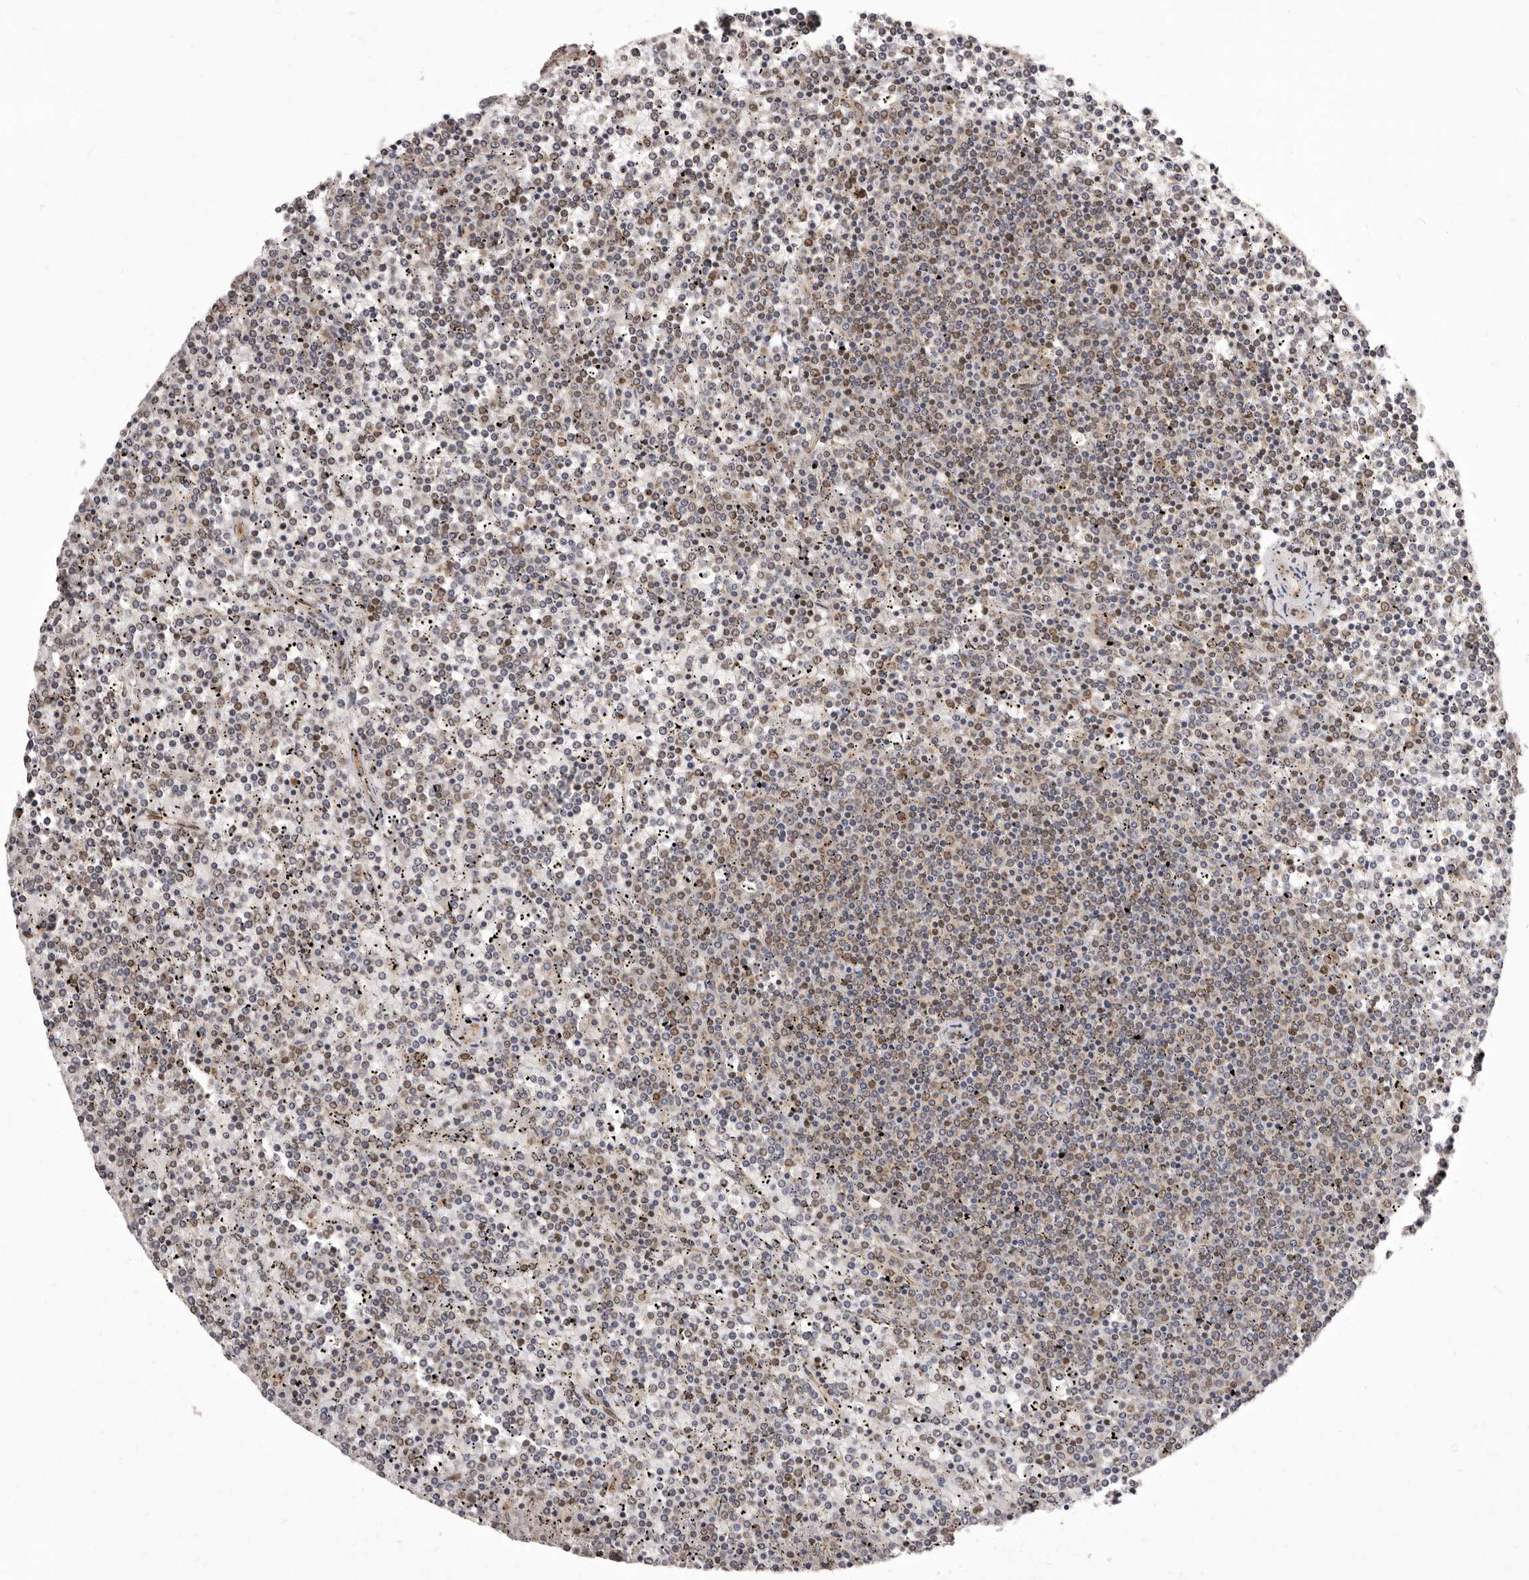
{"staining": {"intensity": "weak", "quantity": "25%-75%", "location": "nuclear"}, "tissue": "lymphoma", "cell_type": "Tumor cells", "image_type": "cancer", "snomed": [{"axis": "morphology", "description": "Malignant lymphoma, non-Hodgkin's type, Low grade"}, {"axis": "topography", "description": "Spleen"}], "caption": "Protein staining demonstrates weak nuclear positivity in about 25%-75% of tumor cells in lymphoma. Nuclei are stained in blue.", "gene": "GLRX3", "patient": {"sex": "female", "age": 19}}